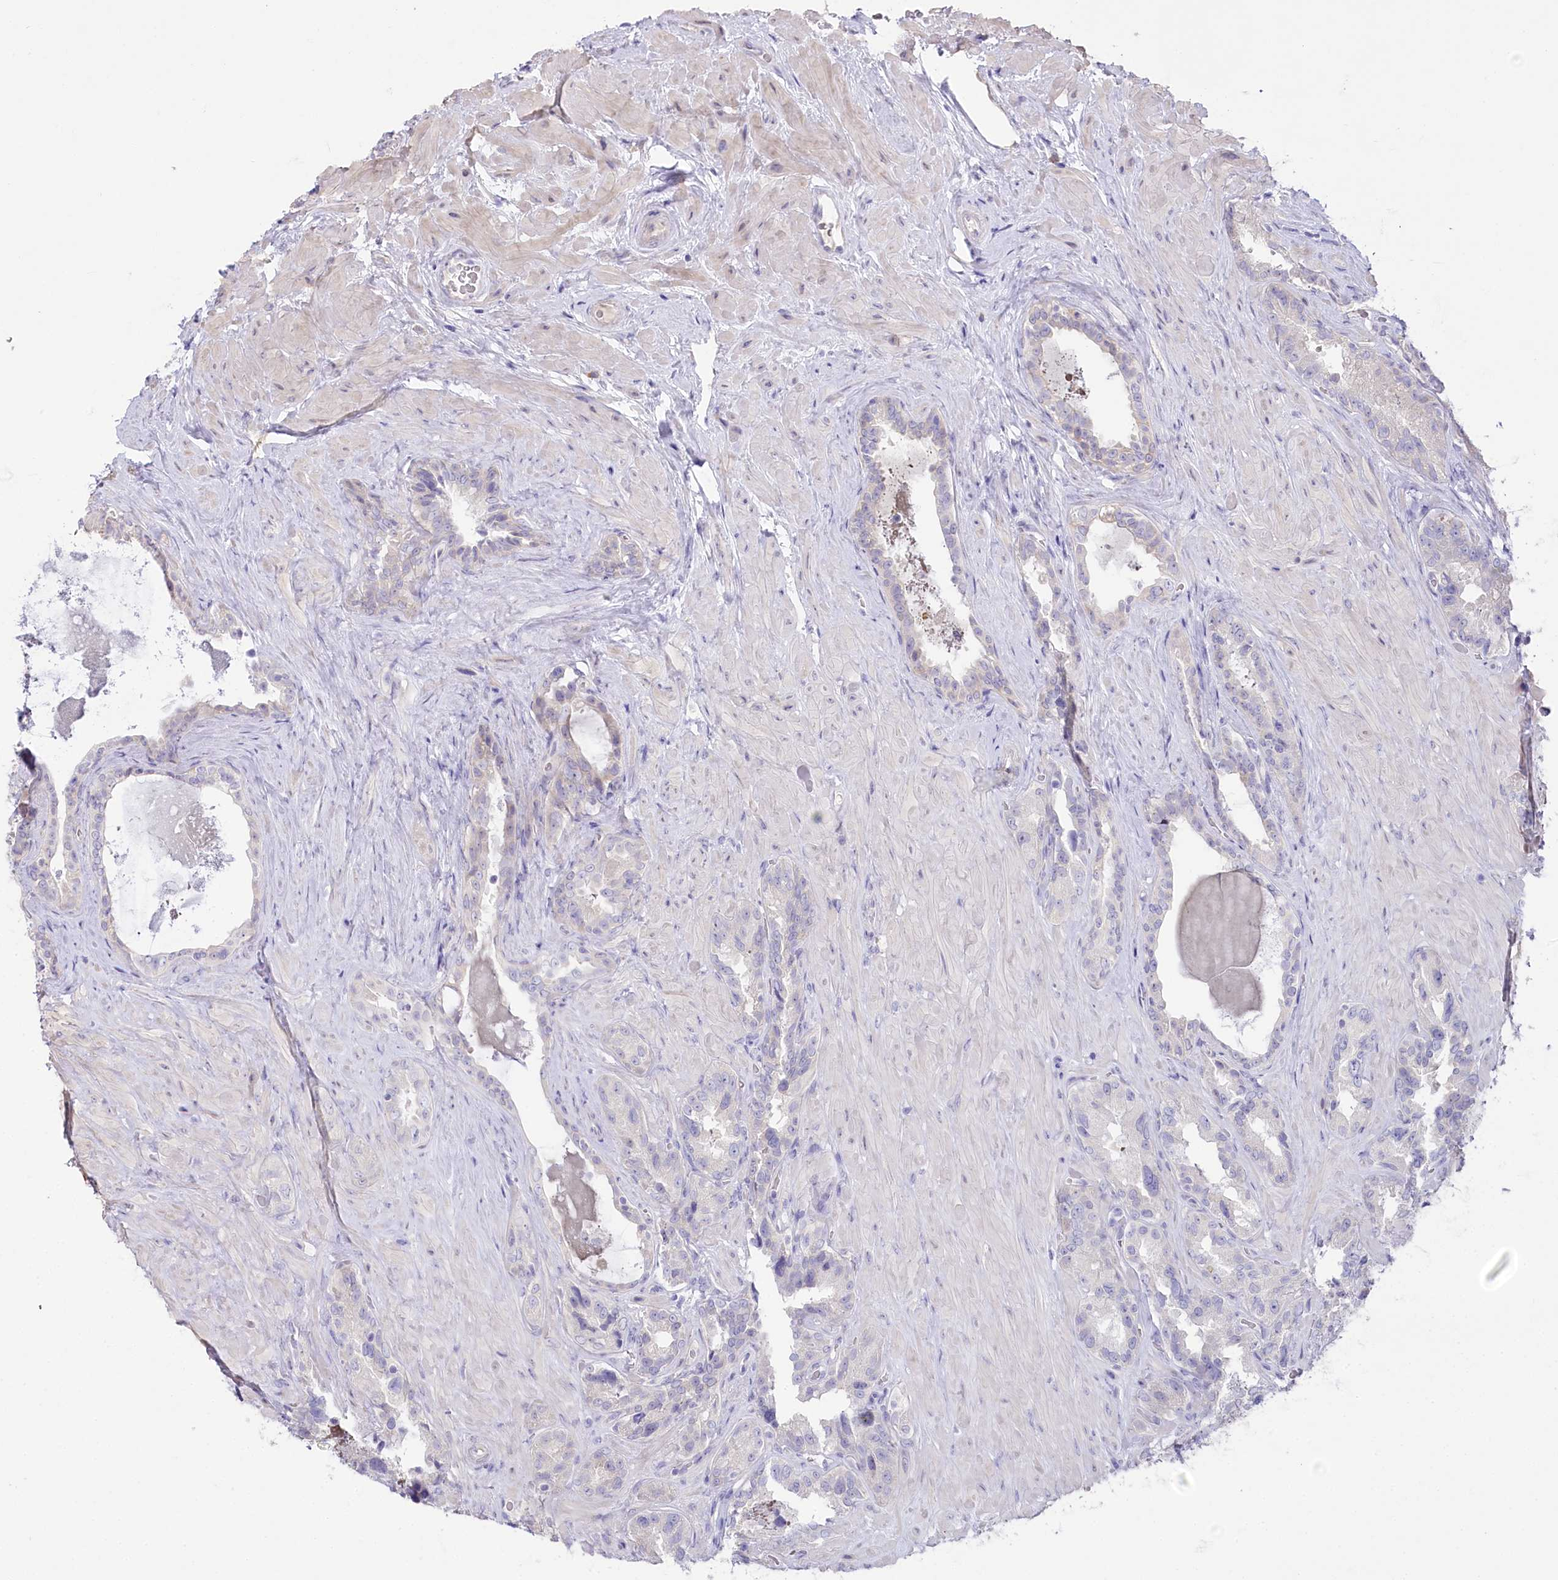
{"staining": {"intensity": "negative", "quantity": "none", "location": "none"}, "tissue": "seminal vesicle", "cell_type": "Glandular cells", "image_type": "normal", "snomed": [{"axis": "morphology", "description": "Normal tissue, NOS"}, {"axis": "topography", "description": "Seminal veicle"}, {"axis": "topography", "description": "Peripheral nerve tissue"}], "caption": "Immunohistochemistry (IHC) photomicrograph of unremarkable seminal vesicle: human seminal vesicle stained with DAB (3,3'-diaminobenzidine) shows no significant protein staining in glandular cells.", "gene": "MYOZ1", "patient": {"sex": "male", "age": 67}}